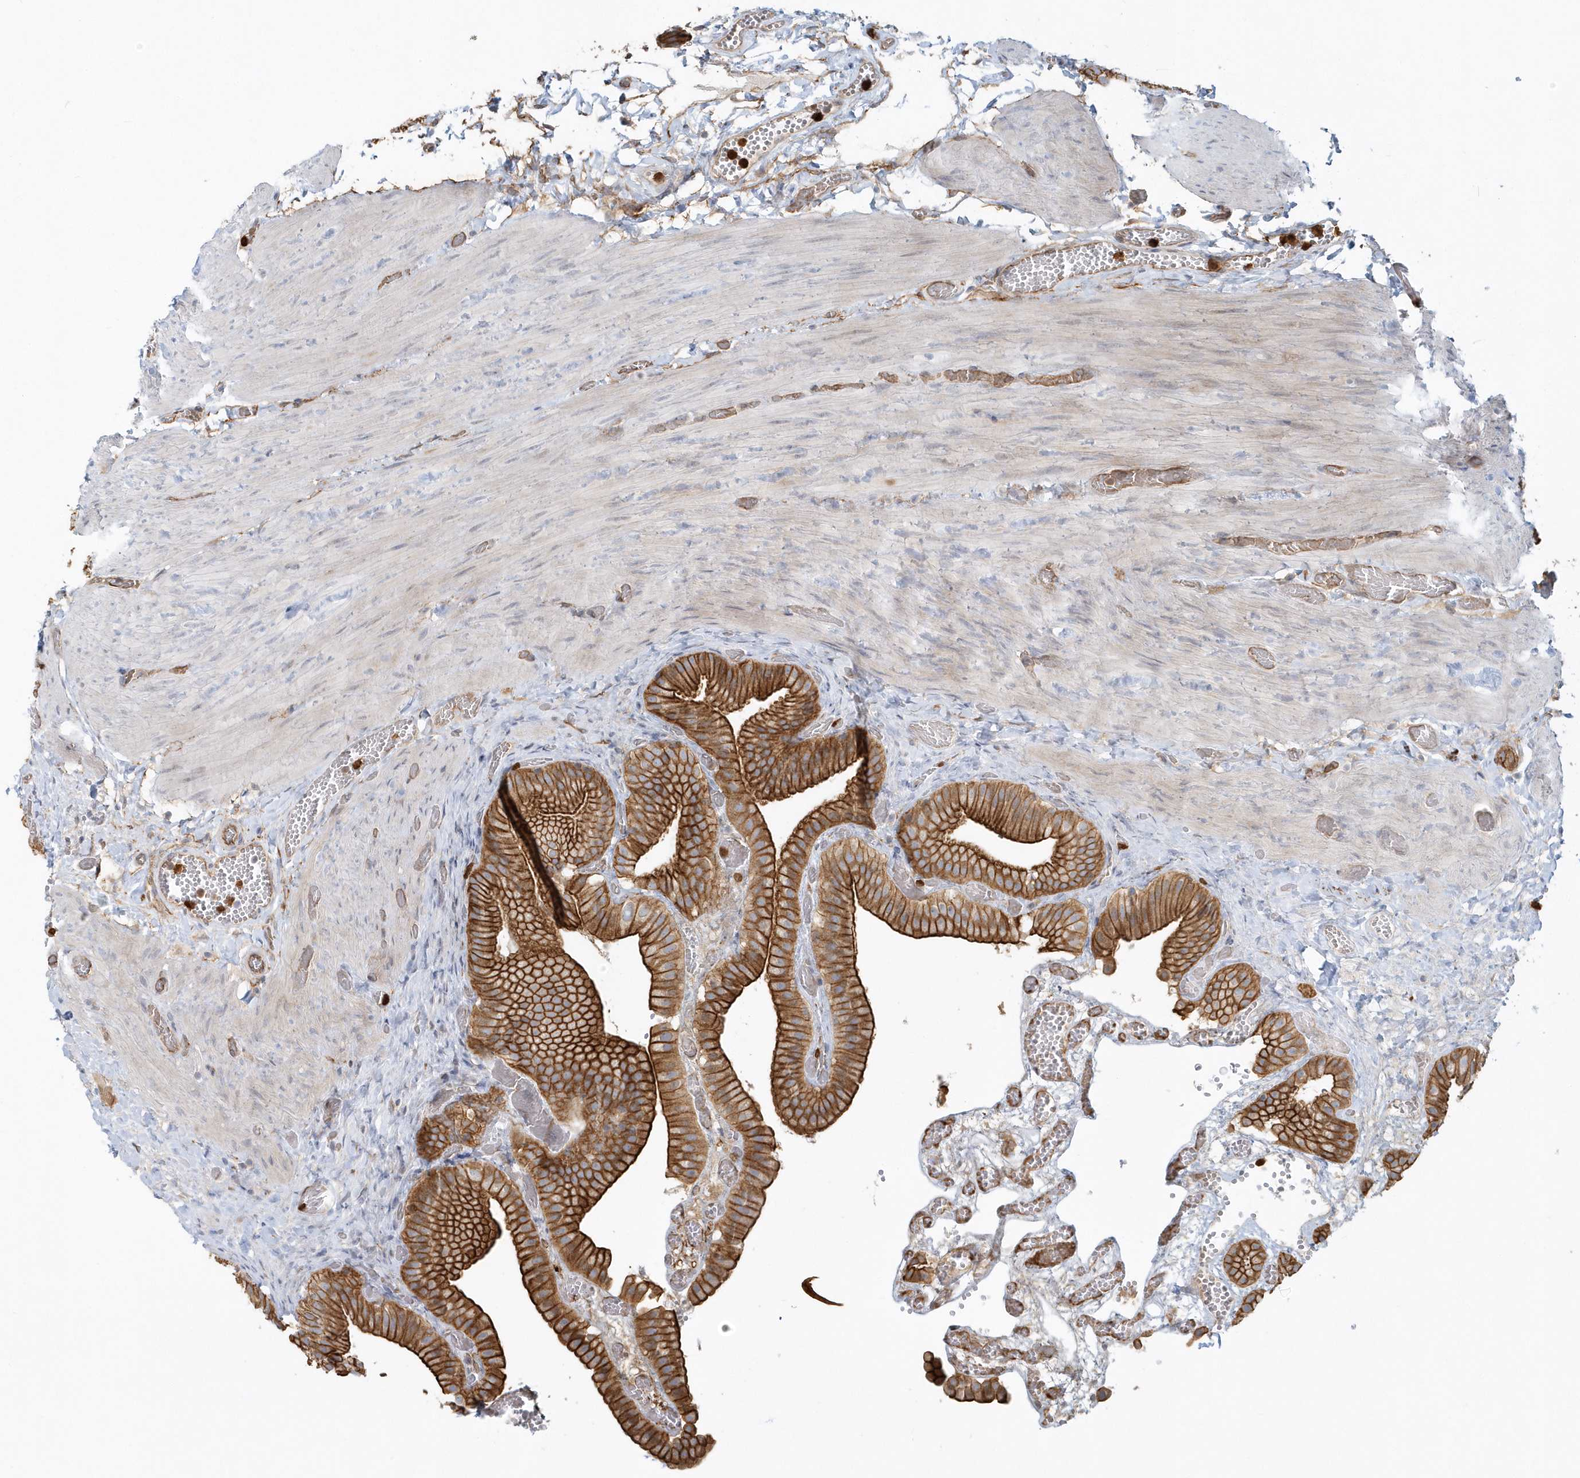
{"staining": {"intensity": "strong", "quantity": ">75%", "location": "cytoplasmic/membranous"}, "tissue": "gallbladder", "cell_type": "Glandular cells", "image_type": "normal", "snomed": [{"axis": "morphology", "description": "Normal tissue, NOS"}, {"axis": "topography", "description": "Gallbladder"}], "caption": "This is a micrograph of immunohistochemistry staining of normal gallbladder, which shows strong staining in the cytoplasmic/membranous of glandular cells.", "gene": "DNAH1", "patient": {"sex": "female", "age": 64}}